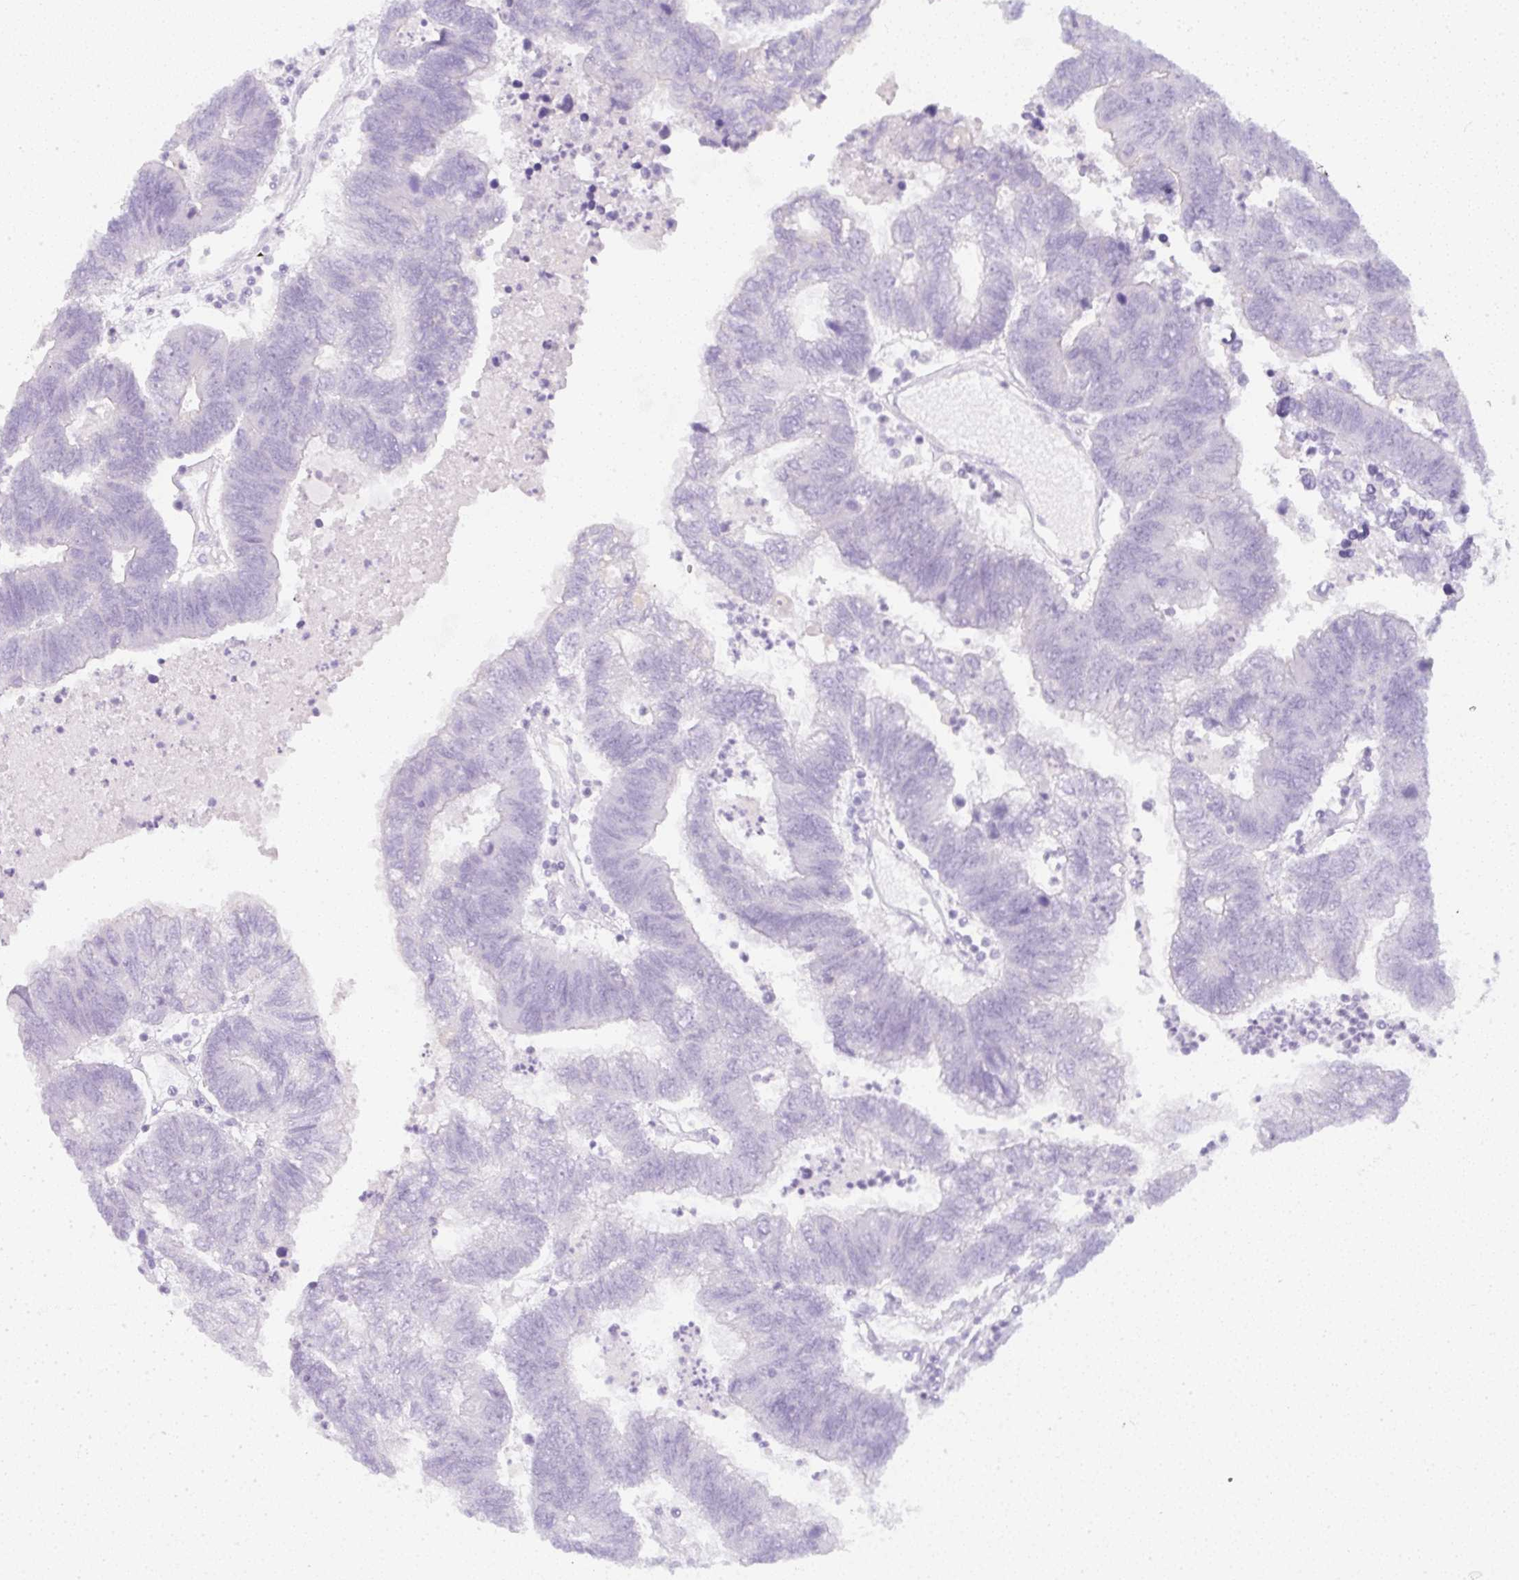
{"staining": {"intensity": "negative", "quantity": "none", "location": "none"}, "tissue": "colorectal cancer", "cell_type": "Tumor cells", "image_type": "cancer", "snomed": [{"axis": "morphology", "description": "Adenocarcinoma, NOS"}, {"axis": "topography", "description": "Colon"}], "caption": "Immunohistochemistry micrograph of human adenocarcinoma (colorectal) stained for a protein (brown), which exhibits no staining in tumor cells. (DAB IHC visualized using brightfield microscopy, high magnification).", "gene": "LPAR4", "patient": {"sex": "female", "age": 48}}